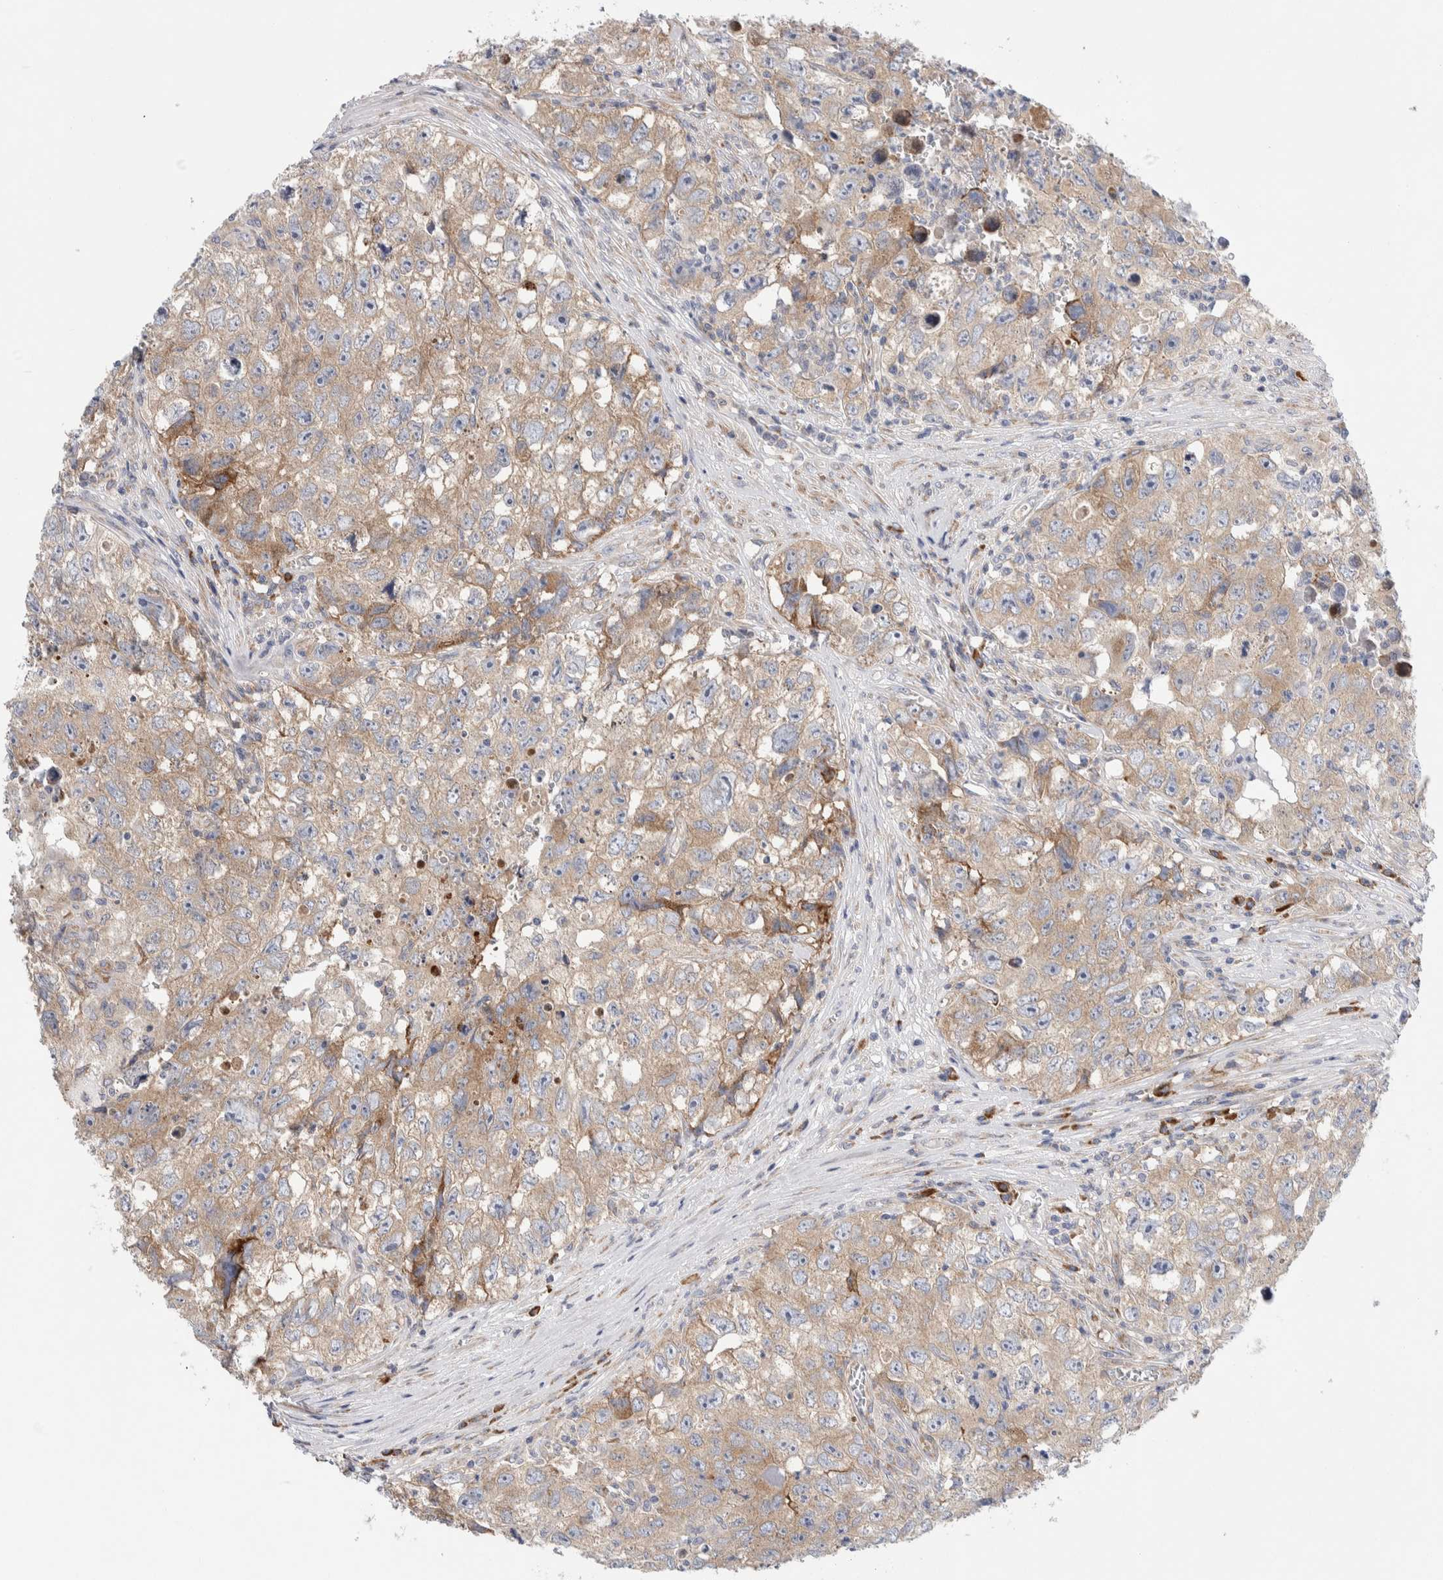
{"staining": {"intensity": "weak", "quantity": ">75%", "location": "cytoplasmic/membranous"}, "tissue": "testis cancer", "cell_type": "Tumor cells", "image_type": "cancer", "snomed": [{"axis": "morphology", "description": "Seminoma, NOS"}, {"axis": "morphology", "description": "Carcinoma, Embryonal, NOS"}, {"axis": "topography", "description": "Testis"}], "caption": "Embryonal carcinoma (testis) tissue exhibits weak cytoplasmic/membranous staining in approximately >75% of tumor cells, visualized by immunohistochemistry.", "gene": "RACK1", "patient": {"sex": "male", "age": 43}}